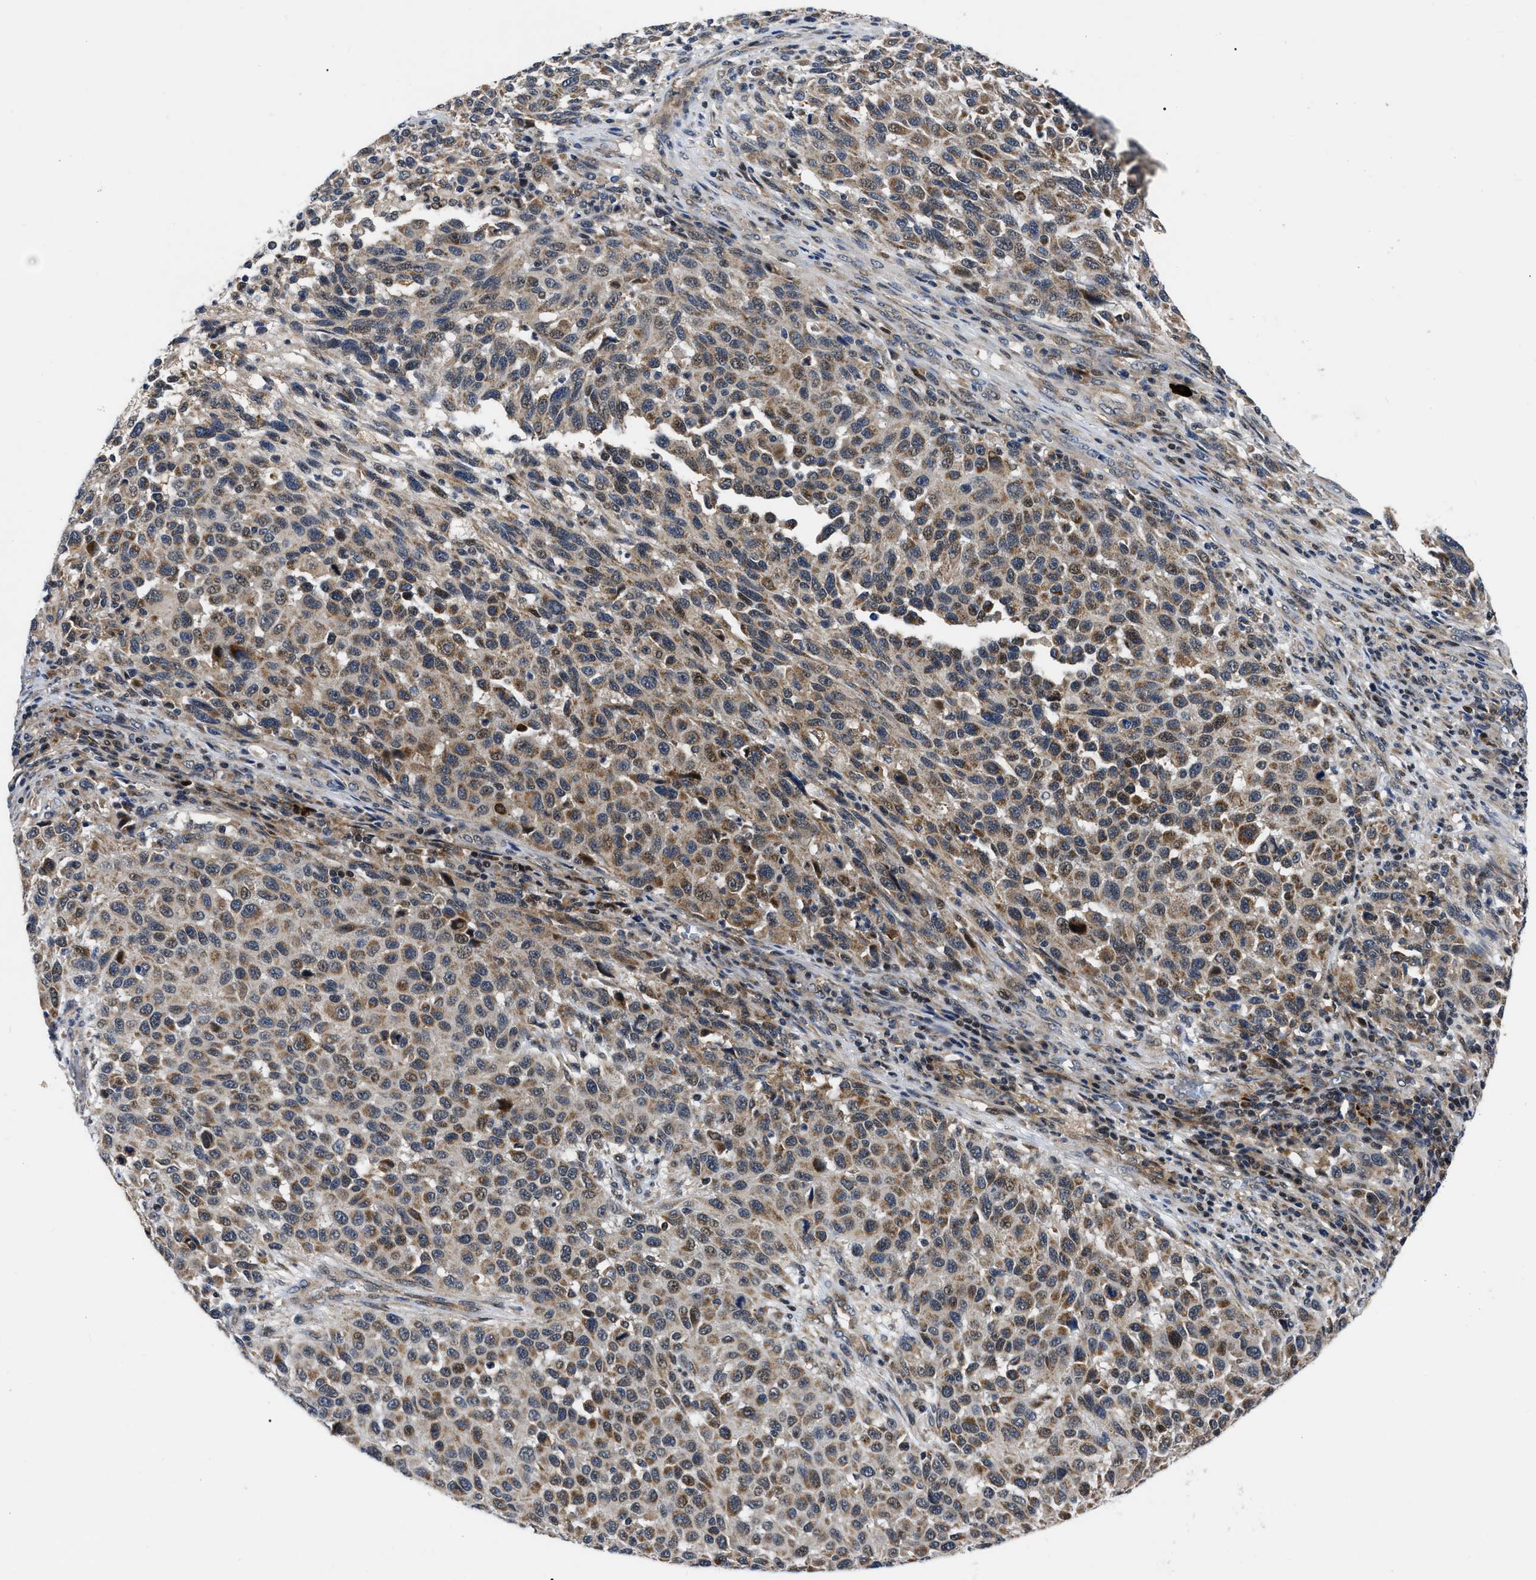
{"staining": {"intensity": "moderate", "quantity": ">75%", "location": "cytoplasmic/membranous"}, "tissue": "melanoma", "cell_type": "Tumor cells", "image_type": "cancer", "snomed": [{"axis": "morphology", "description": "Malignant melanoma, Metastatic site"}, {"axis": "topography", "description": "Lymph node"}], "caption": "Immunohistochemical staining of malignant melanoma (metastatic site) demonstrates moderate cytoplasmic/membranous protein expression in approximately >75% of tumor cells.", "gene": "PPWD1", "patient": {"sex": "male", "age": 61}}